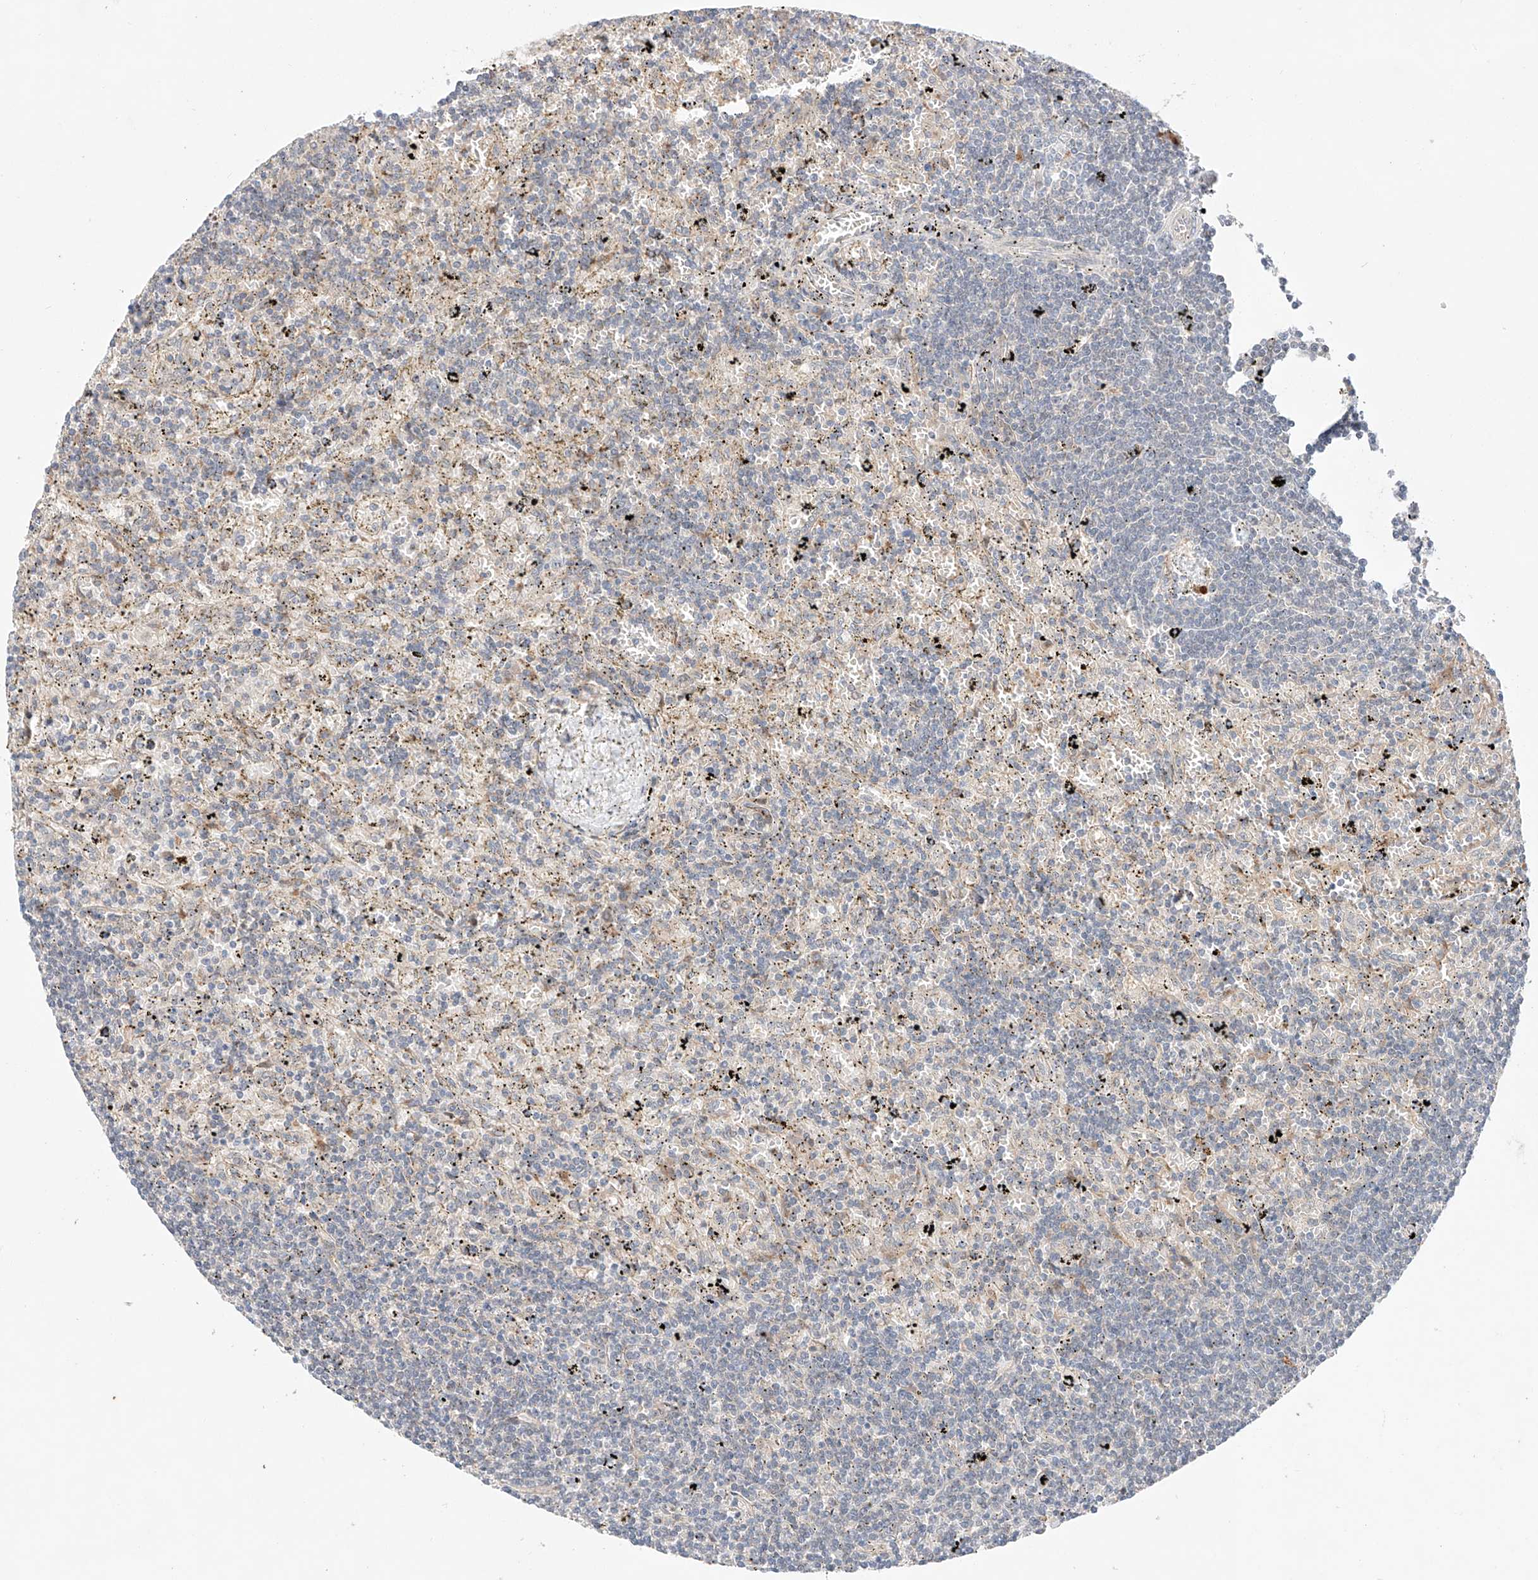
{"staining": {"intensity": "negative", "quantity": "none", "location": "none"}, "tissue": "lymphoma", "cell_type": "Tumor cells", "image_type": "cancer", "snomed": [{"axis": "morphology", "description": "Malignant lymphoma, non-Hodgkin's type, Low grade"}, {"axis": "topography", "description": "Spleen"}], "caption": "High power microscopy histopathology image of an IHC image of malignant lymphoma, non-Hodgkin's type (low-grade), revealing no significant staining in tumor cells.", "gene": "GCNT1", "patient": {"sex": "male", "age": 76}}